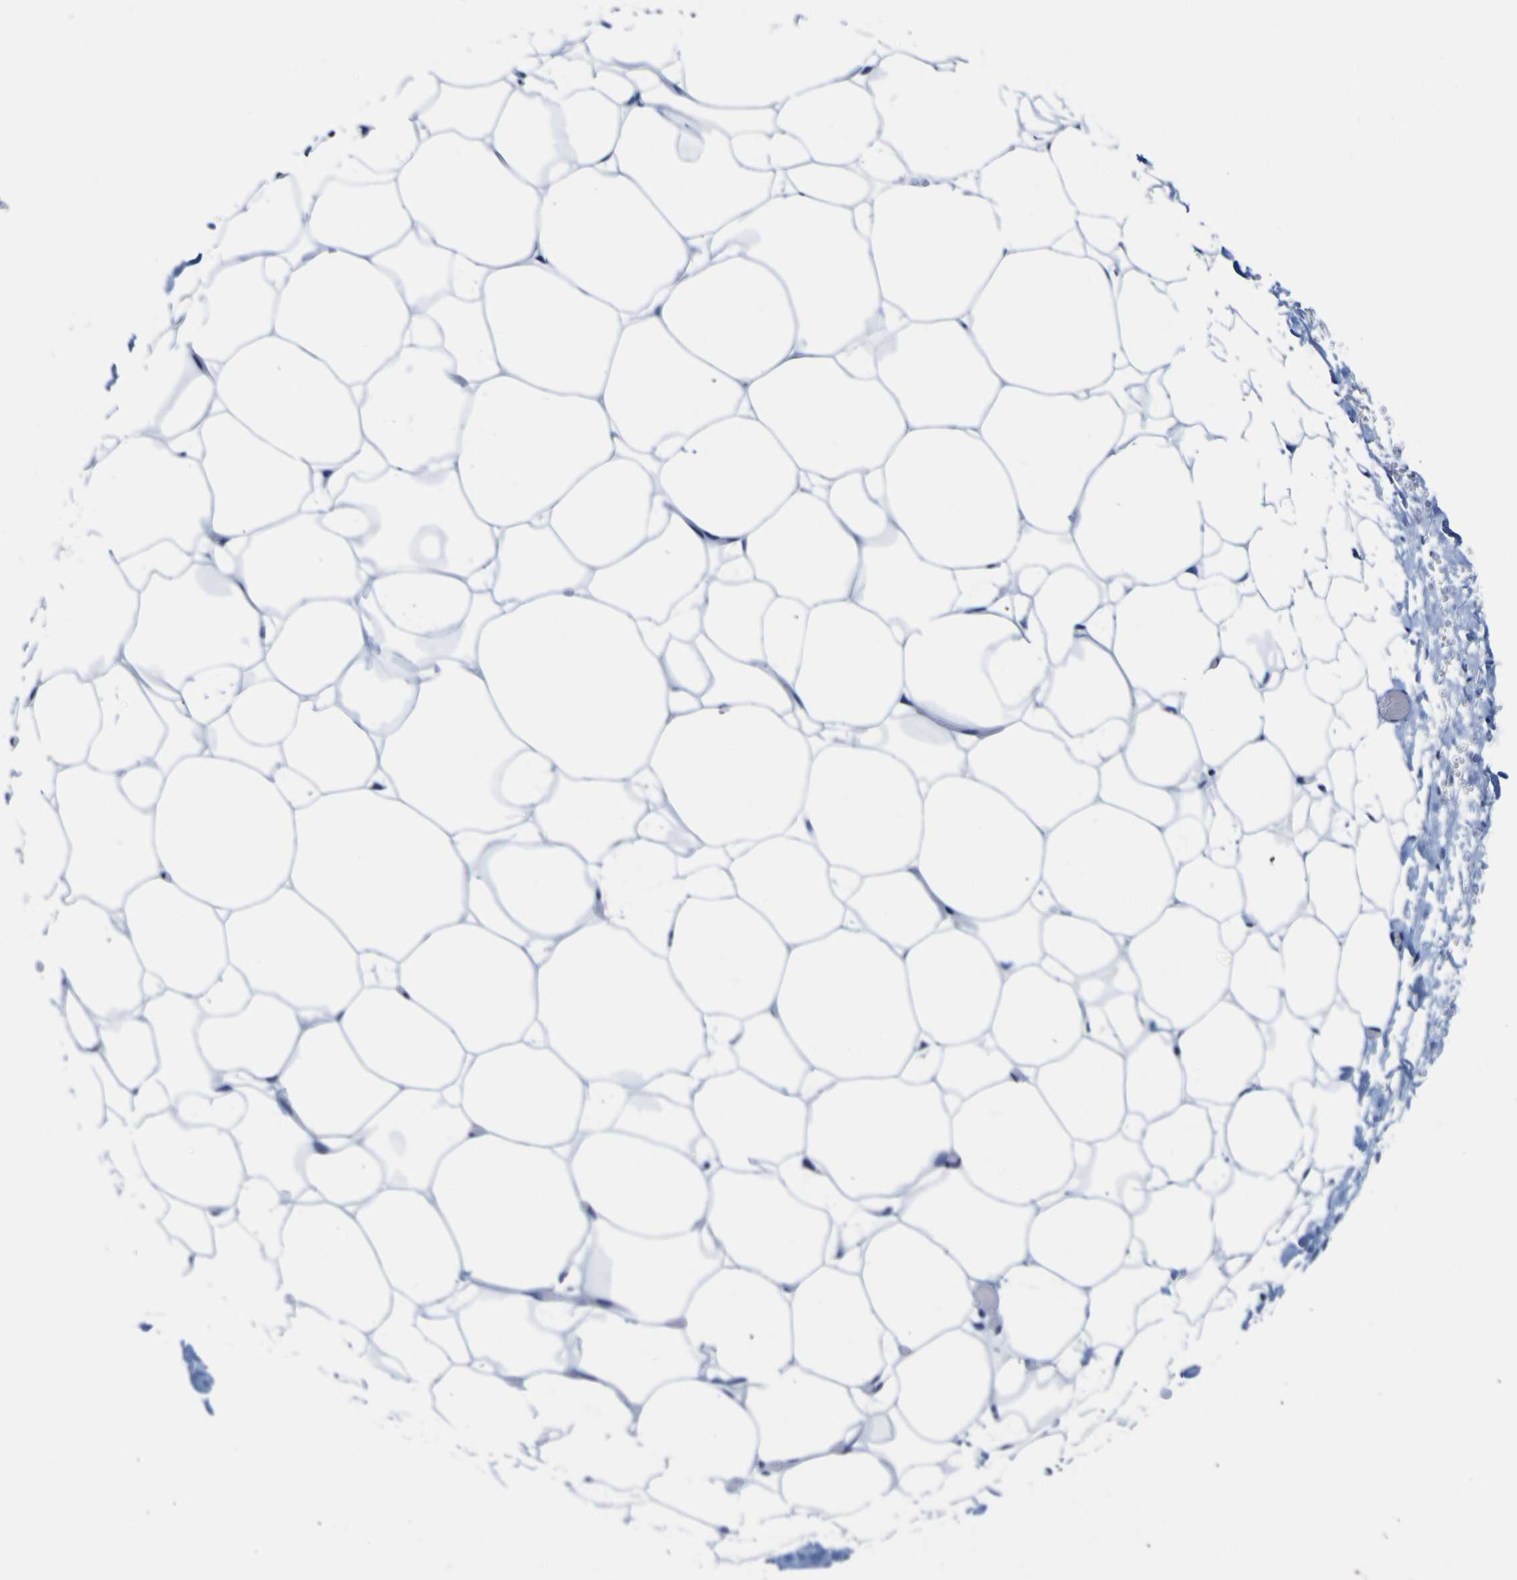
{"staining": {"intensity": "negative", "quantity": "none", "location": "none"}, "tissue": "adipose tissue", "cell_type": "Adipocytes", "image_type": "normal", "snomed": [{"axis": "morphology", "description": "Normal tissue, NOS"}, {"axis": "topography", "description": "Breast"}, {"axis": "topography", "description": "Adipose tissue"}], "caption": "A micrograph of human adipose tissue is negative for staining in adipocytes. Brightfield microscopy of immunohistochemistry stained with DAB (brown) and hematoxylin (blue), captured at high magnification.", "gene": "HLA", "patient": {"sex": "female", "age": 25}}